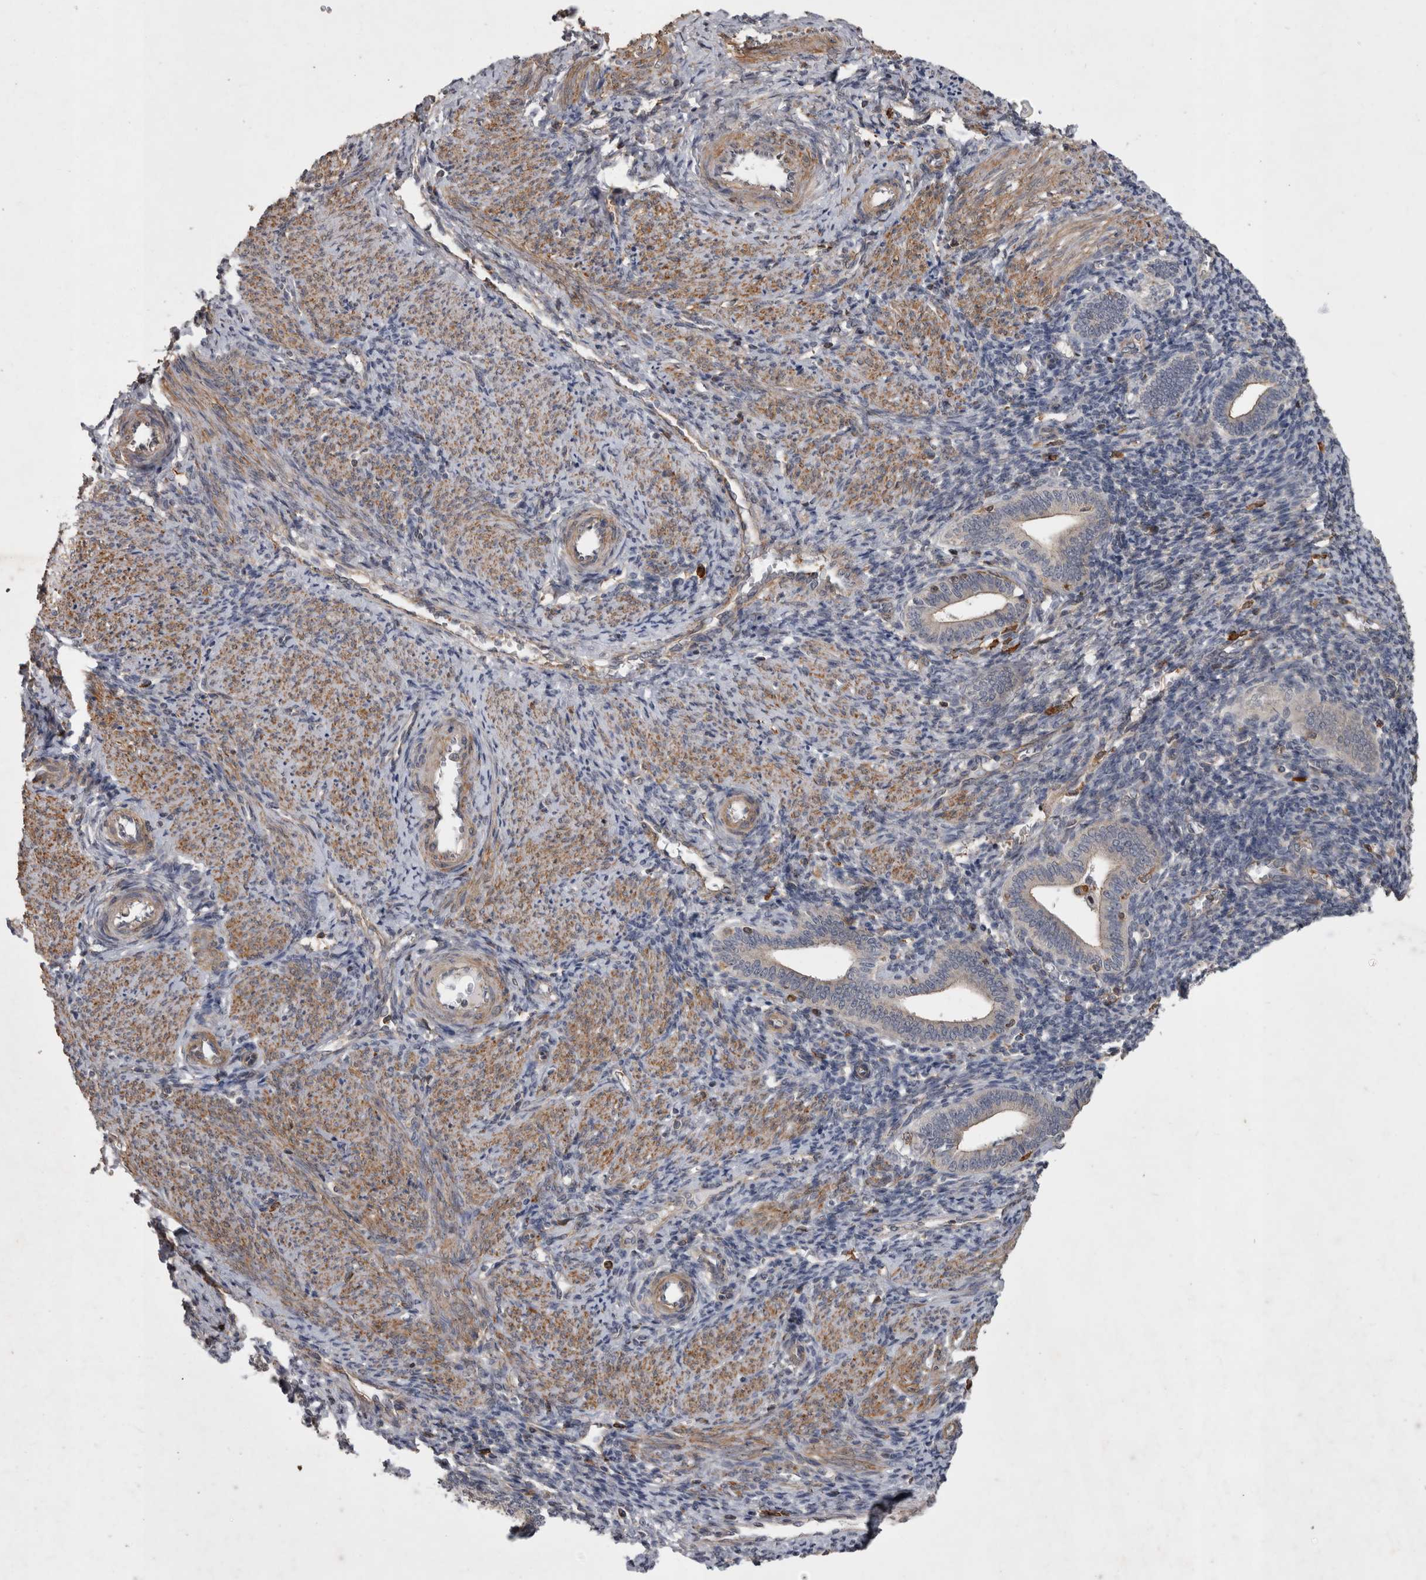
{"staining": {"intensity": "negative", "quantity": "none", "location": "none"}, "tissue": "endometrium", "cell_type": "Cells in endometrial stroma", "image_type": "normal", "snomed": [{"axis": "morphology", "description": "Normal tissue, NOS"}, {"axis": "topography", "description": "Uterus"}, {"axis": "topography", "description": "Endometrium"}], "caption": "High power microscopy histopathology image of an immunohistochemistry image of benign endometrium, revealing no significant expression in cells in endometrial stroma.", "gene": "SPATA48", "patient": {"sex": "female", "age": 33}}